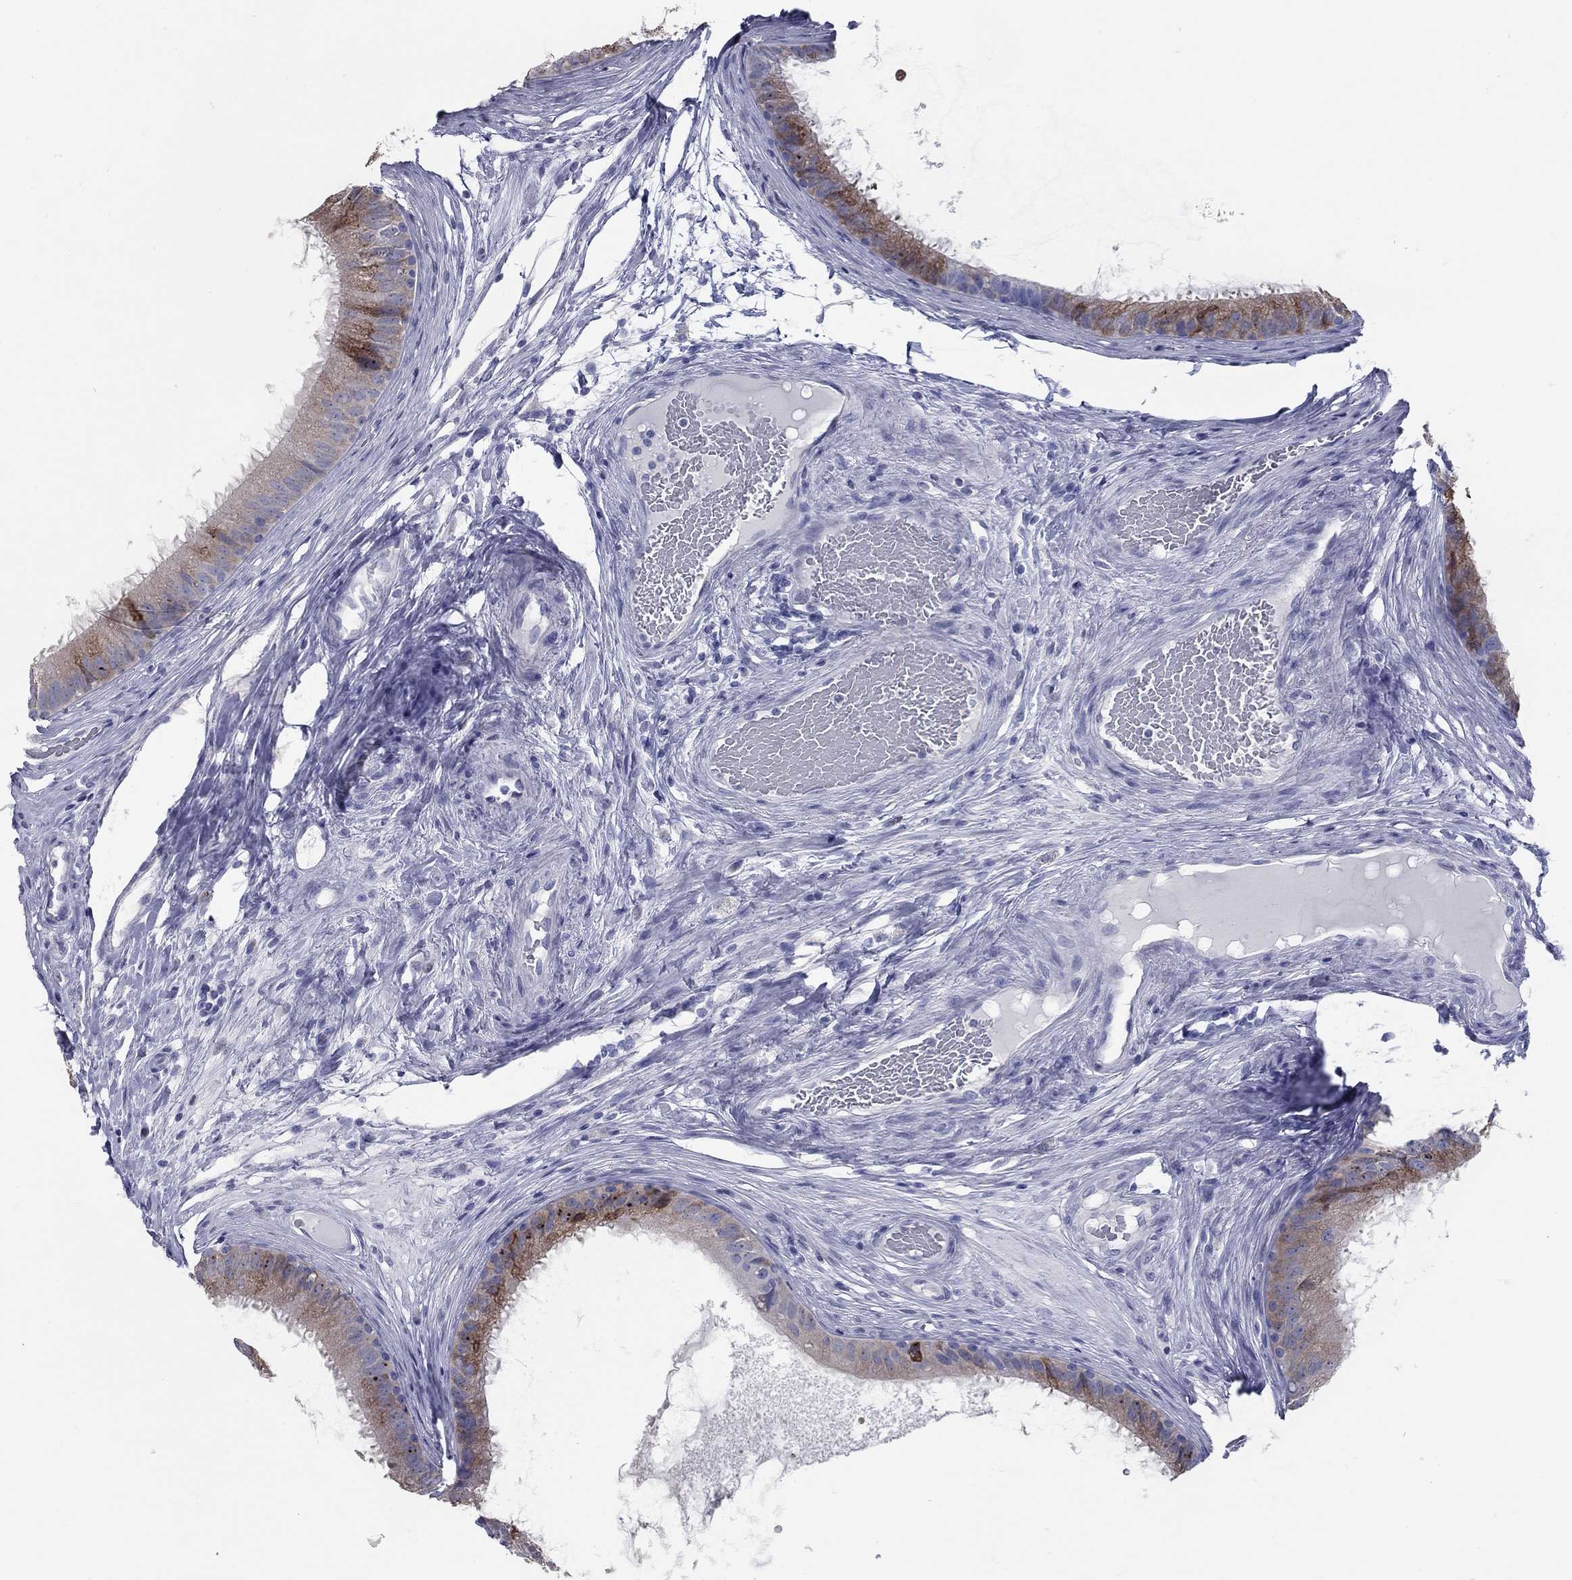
{"staining": {"intensity": "strong", "quantity": "<25%", "location": "cytoplasmic/membranous"}, "tissue": "epididymis", "cell_type": "Glandular cells", "image_type": "normal", "snomed": [{"axis": "morphology", "description": "Normal tissue, NOS"}, {"axis": "topography", "description": "Epididymis"}], "caption": "Brown immunohistochemical staining in benign epididymis reveals strong cytoplasmic/membranous expression in approximately <25% of glandular cells.", "gene": "TAC1", "patient": {"sex": "male", "age": 59}}